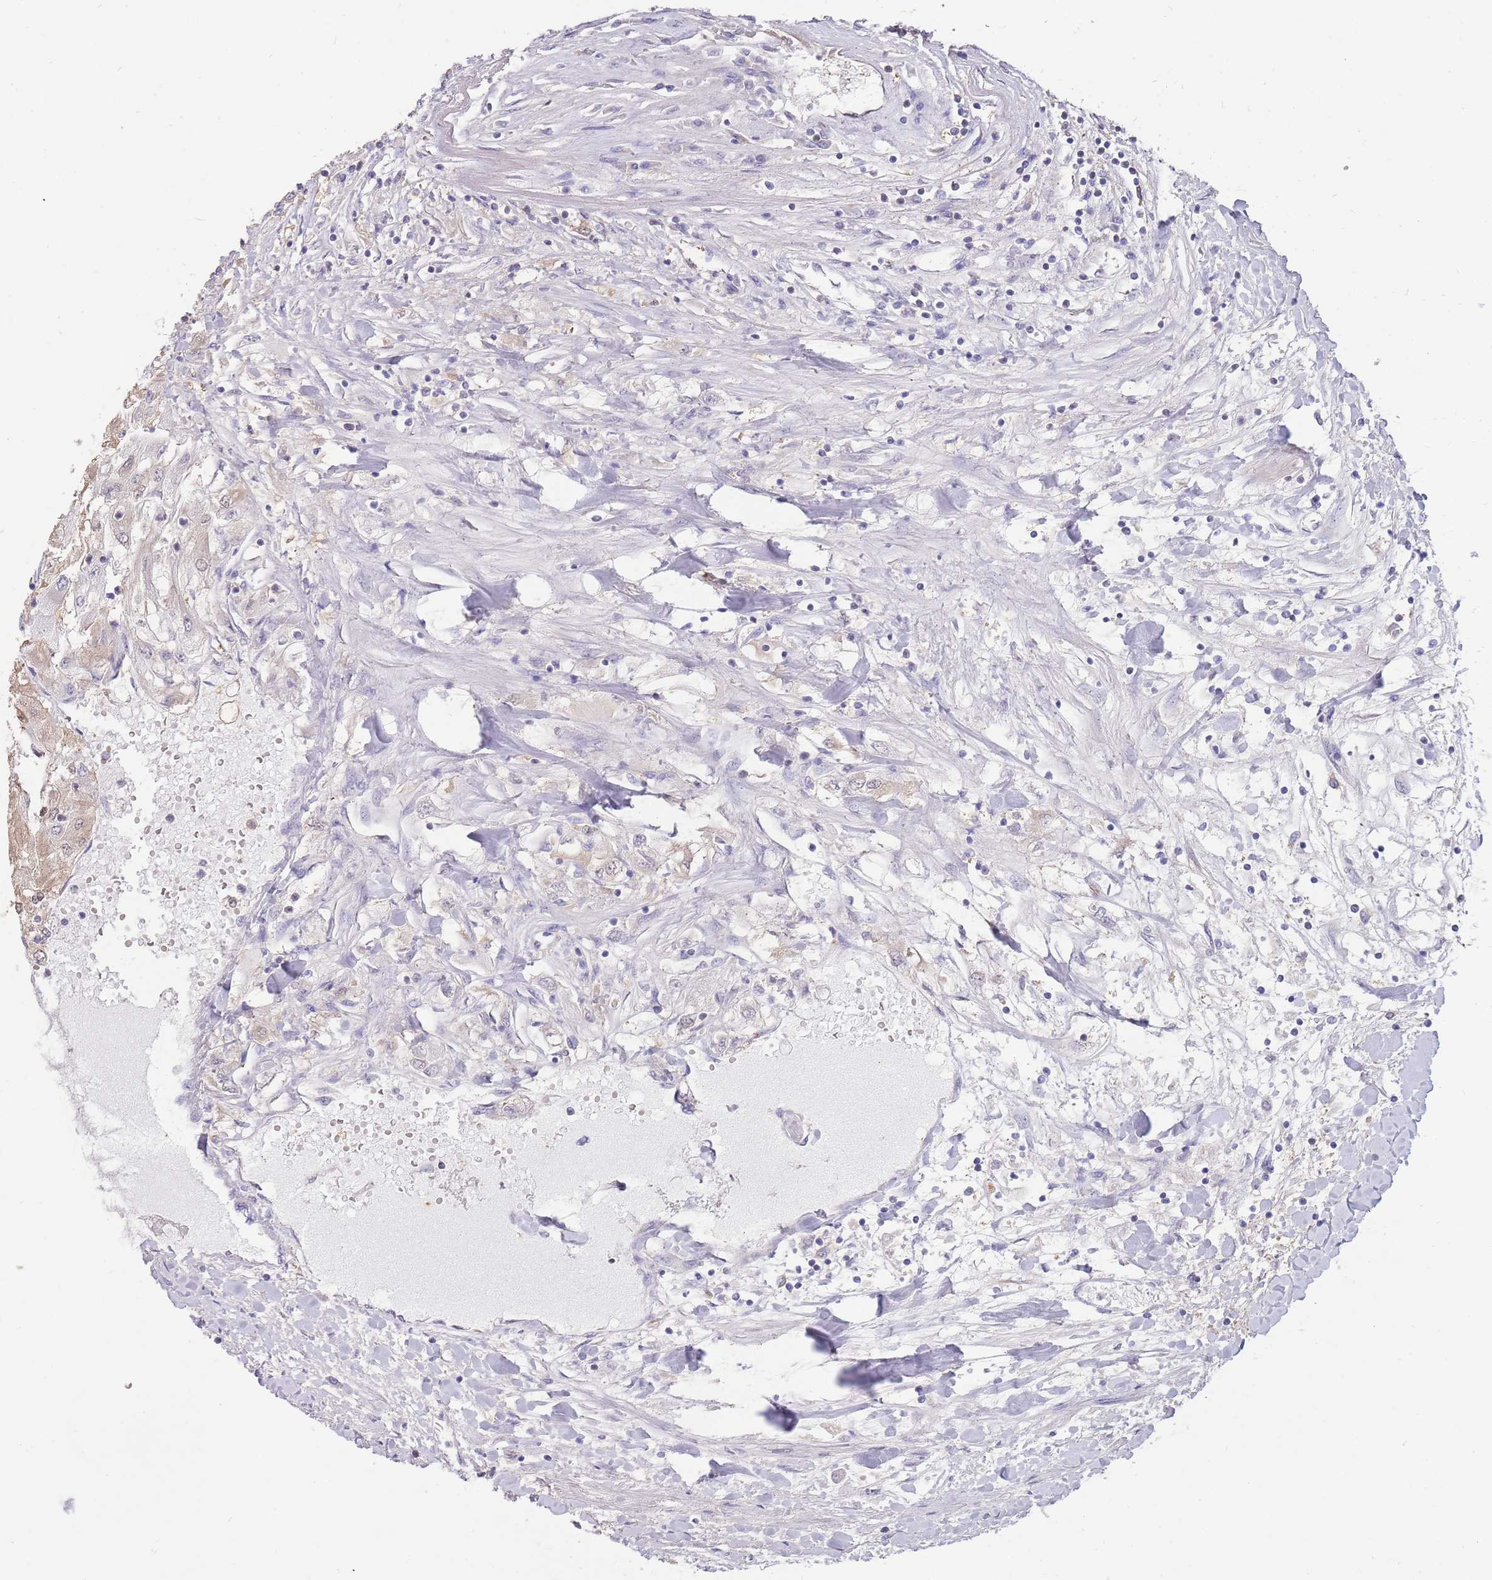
{"staining": {"intensity": "weak", "quantity": "<25%", "location": "cytoplasmic/membranous"}, "tissue": "renal cancer", "cell_type": "Tumor cells", "image_type": "cancer", "snomed": [{"axis": "morphology", "description": "Adenocarcinoma, NOS"}, {"axis": "topography", "description": "Kidney"}], "caption": "Tumor cells show no significant protein expression in renal cancer. (Stains: DAB (3,3'-diaminobenzidine) IHC with hematoxylin counter stain, Microscopy: brightfield microscopy at high magnification).", "gene": "AP5S1", "patient": {"sex": "male", "age": 80}}